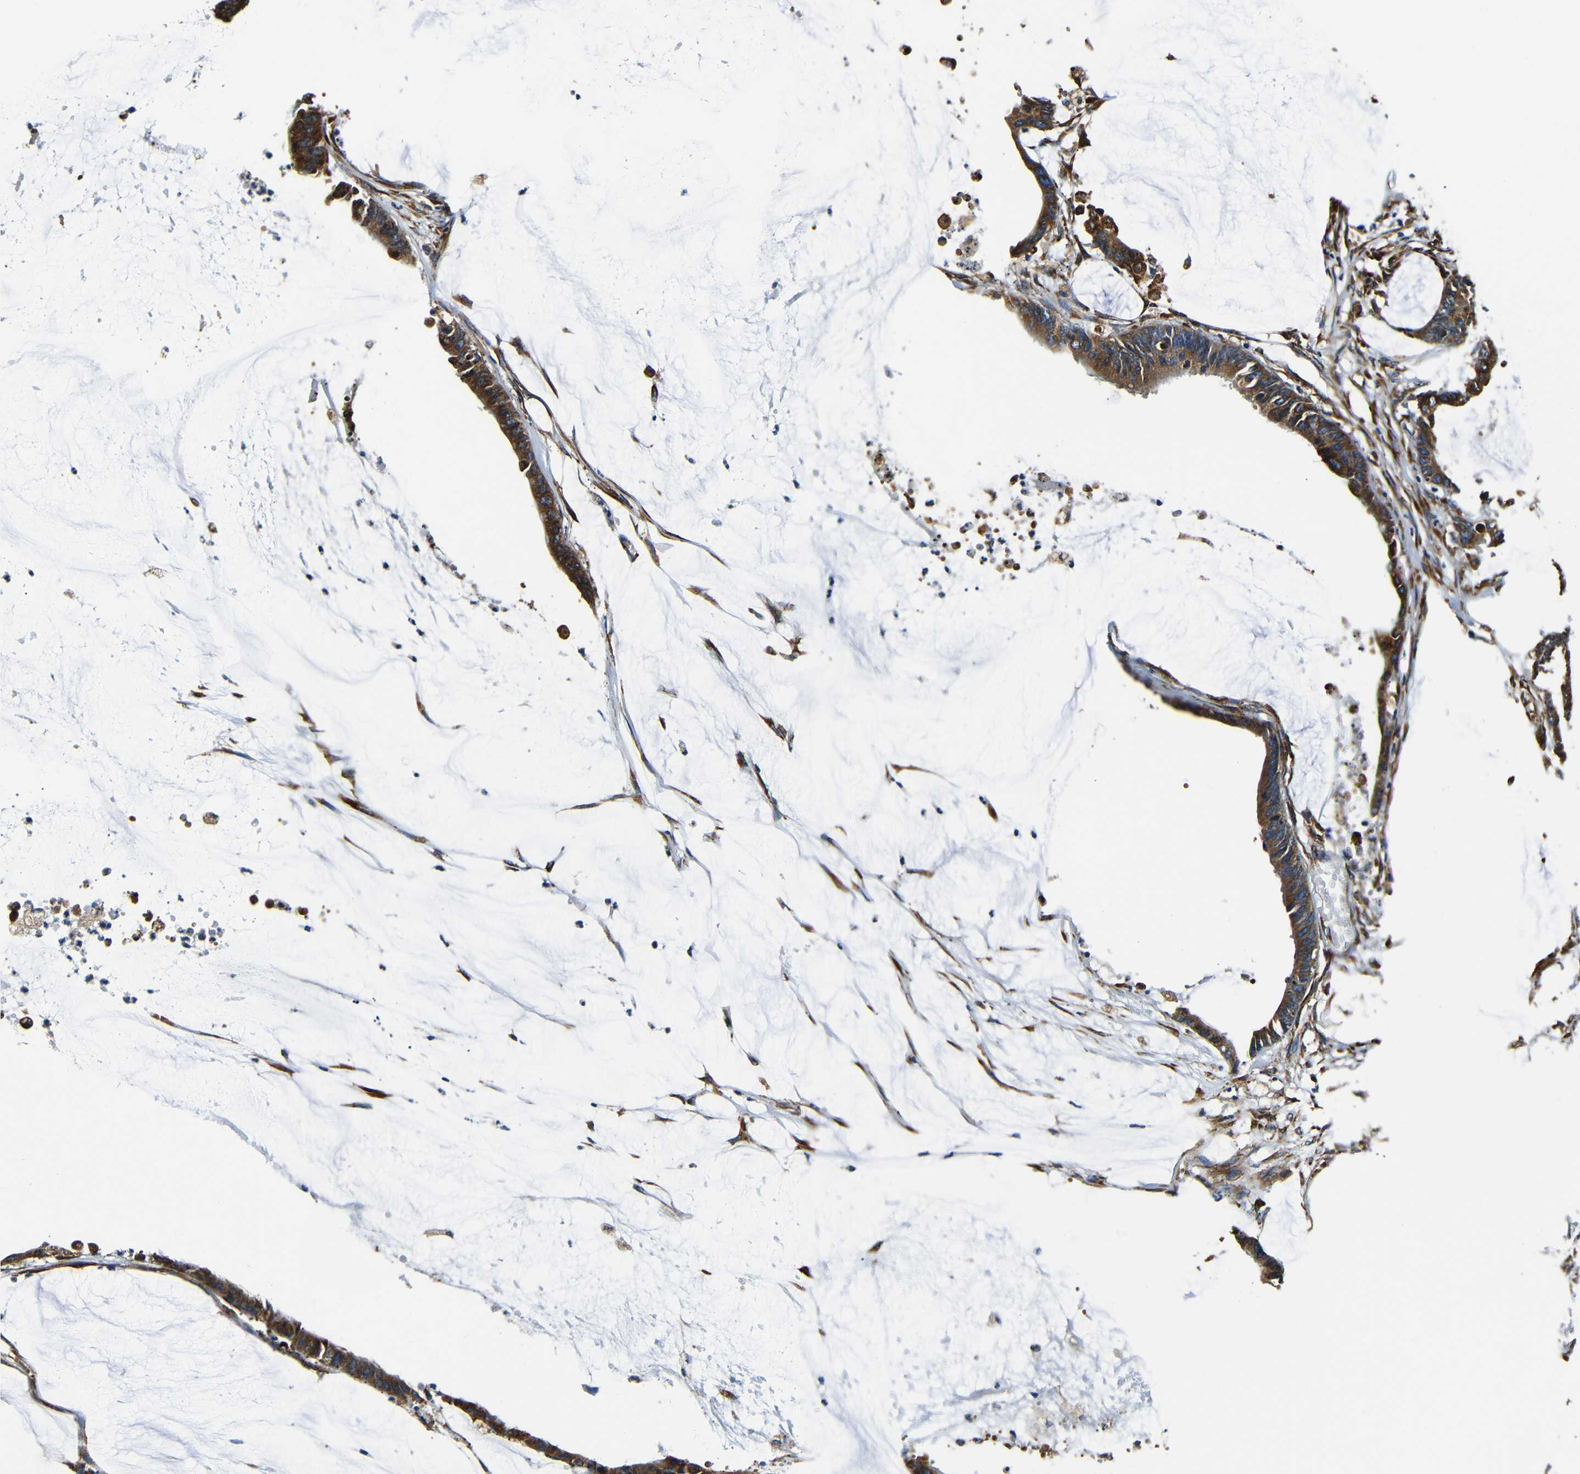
{"staining": {"intensity": "strong", "quantity": ">75%", "location": "cytoplasmic/membranous"}, "tissue": "colorectal cancer", "cell_type": "Tumor cells", "image_type": "cancer", "snomed": [{"axis": "morphology", "description": "Adenocarcinoma, NOS"}, {"axis": "topography", "description": "Rectum"}], "caption": "There is high levels of strong cytoplasmic/membranous staining in tumor cells of colorectal cancer, as demonstrated by immunohistochemical staining (brown color).", "gene": "RRBP1", "patient": {"sex": "female", "age": 66}}